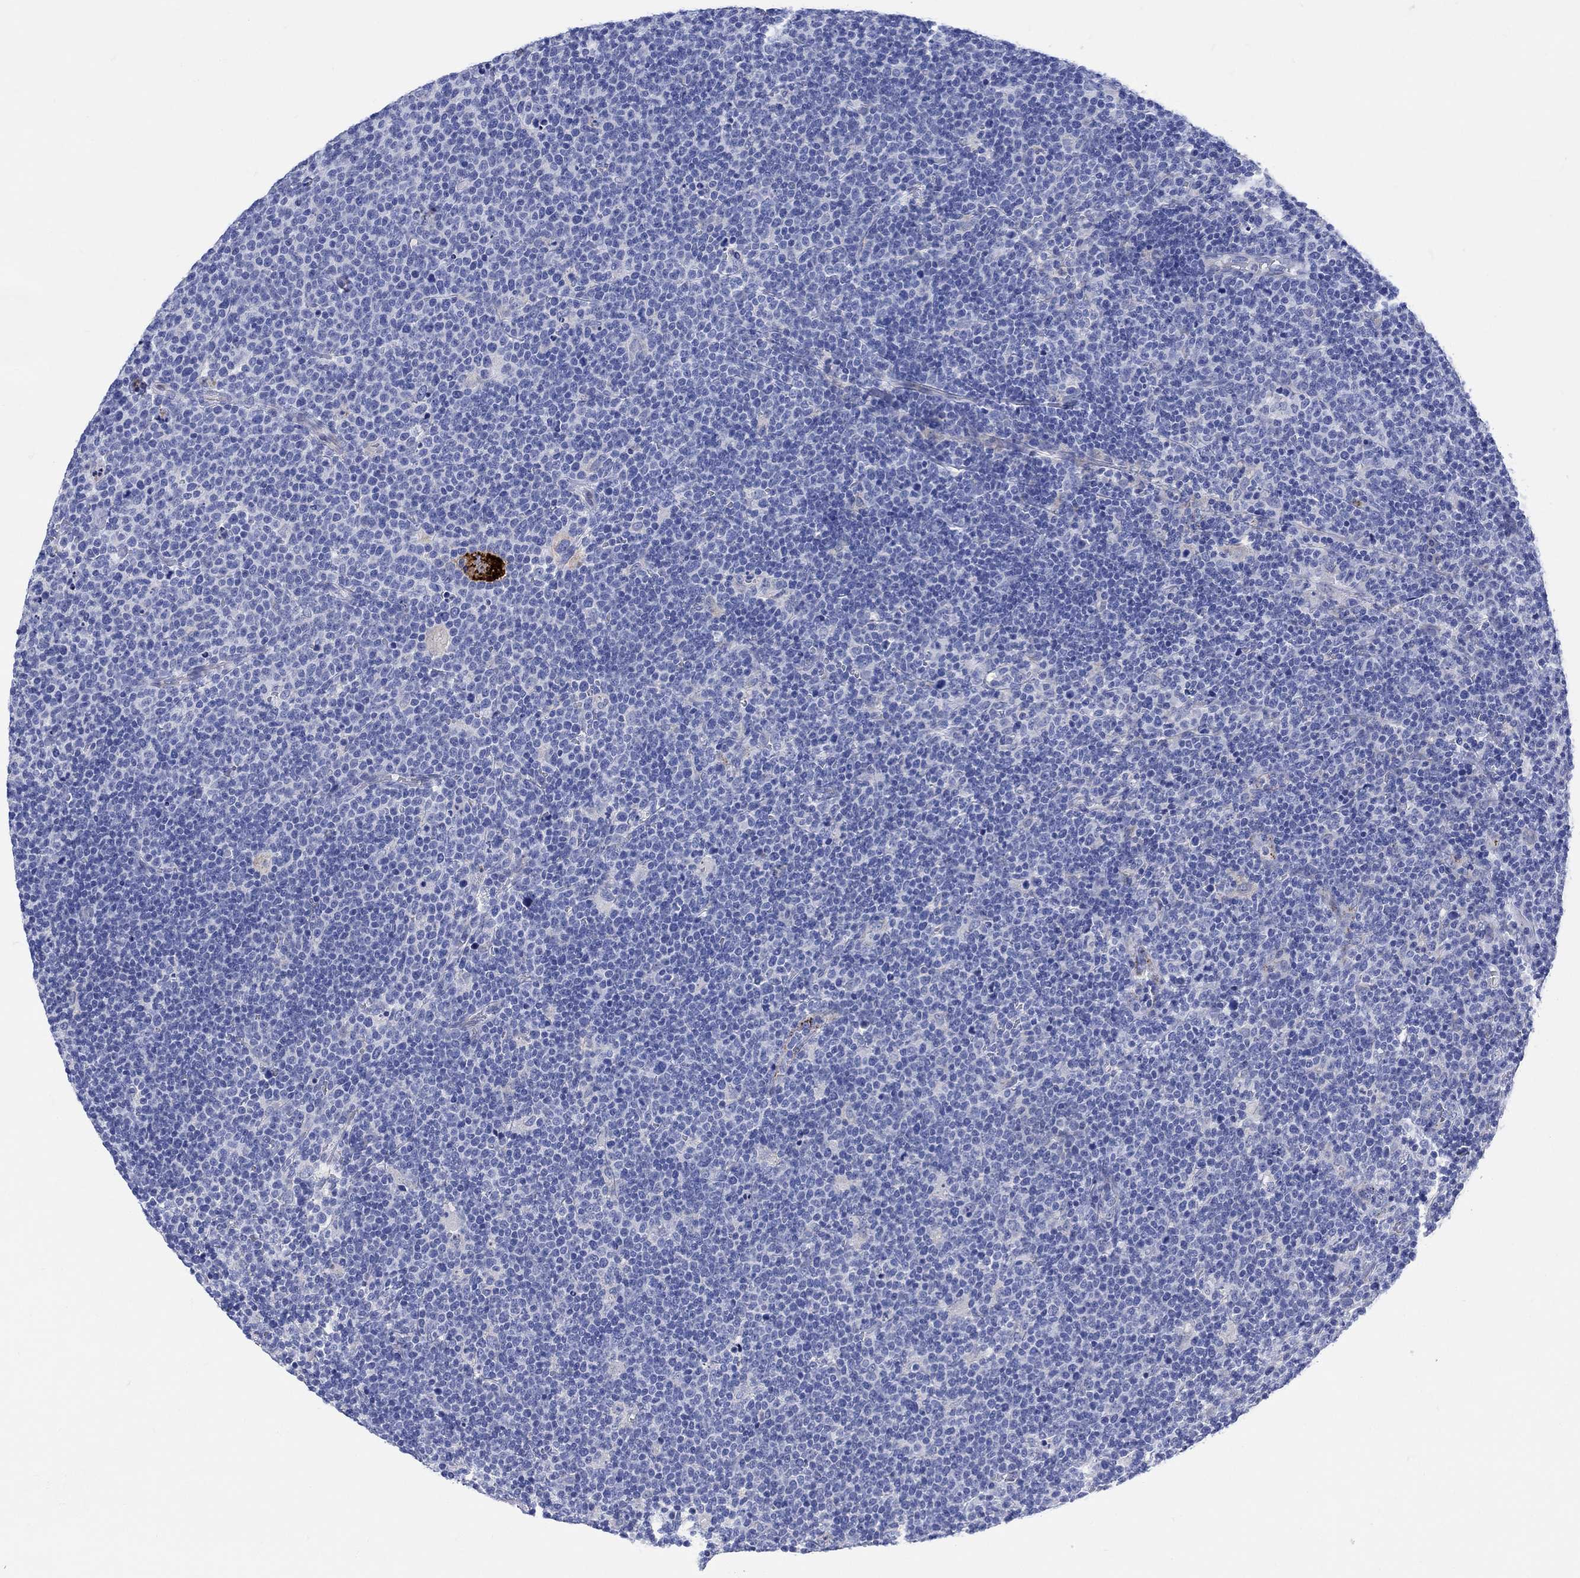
{"staining": {"intensity": "negative", "quantity": "none", "location": "none"}, "tissue": "lymphoma", "cell_type": "Tumor cells", "image_type": "cancer", "snomed": [{"axis": "morphology", "description": "Malignant lymphoma, non-Hodgkin's type, High grade"}, {"axis": "topography", "description": "Lymph node"}], "caption": "This is a image of immunohistochemistry (IHC) staining of lymphoma, which shows no positivity in tumor cells. (Stains: DAB immunohistochemistry with hematoxylin counter stain, Microscopy: brightfield microscopy at high magnification).", "gene": "MYL1", "patient": {"sex": "male", "age": 61}}